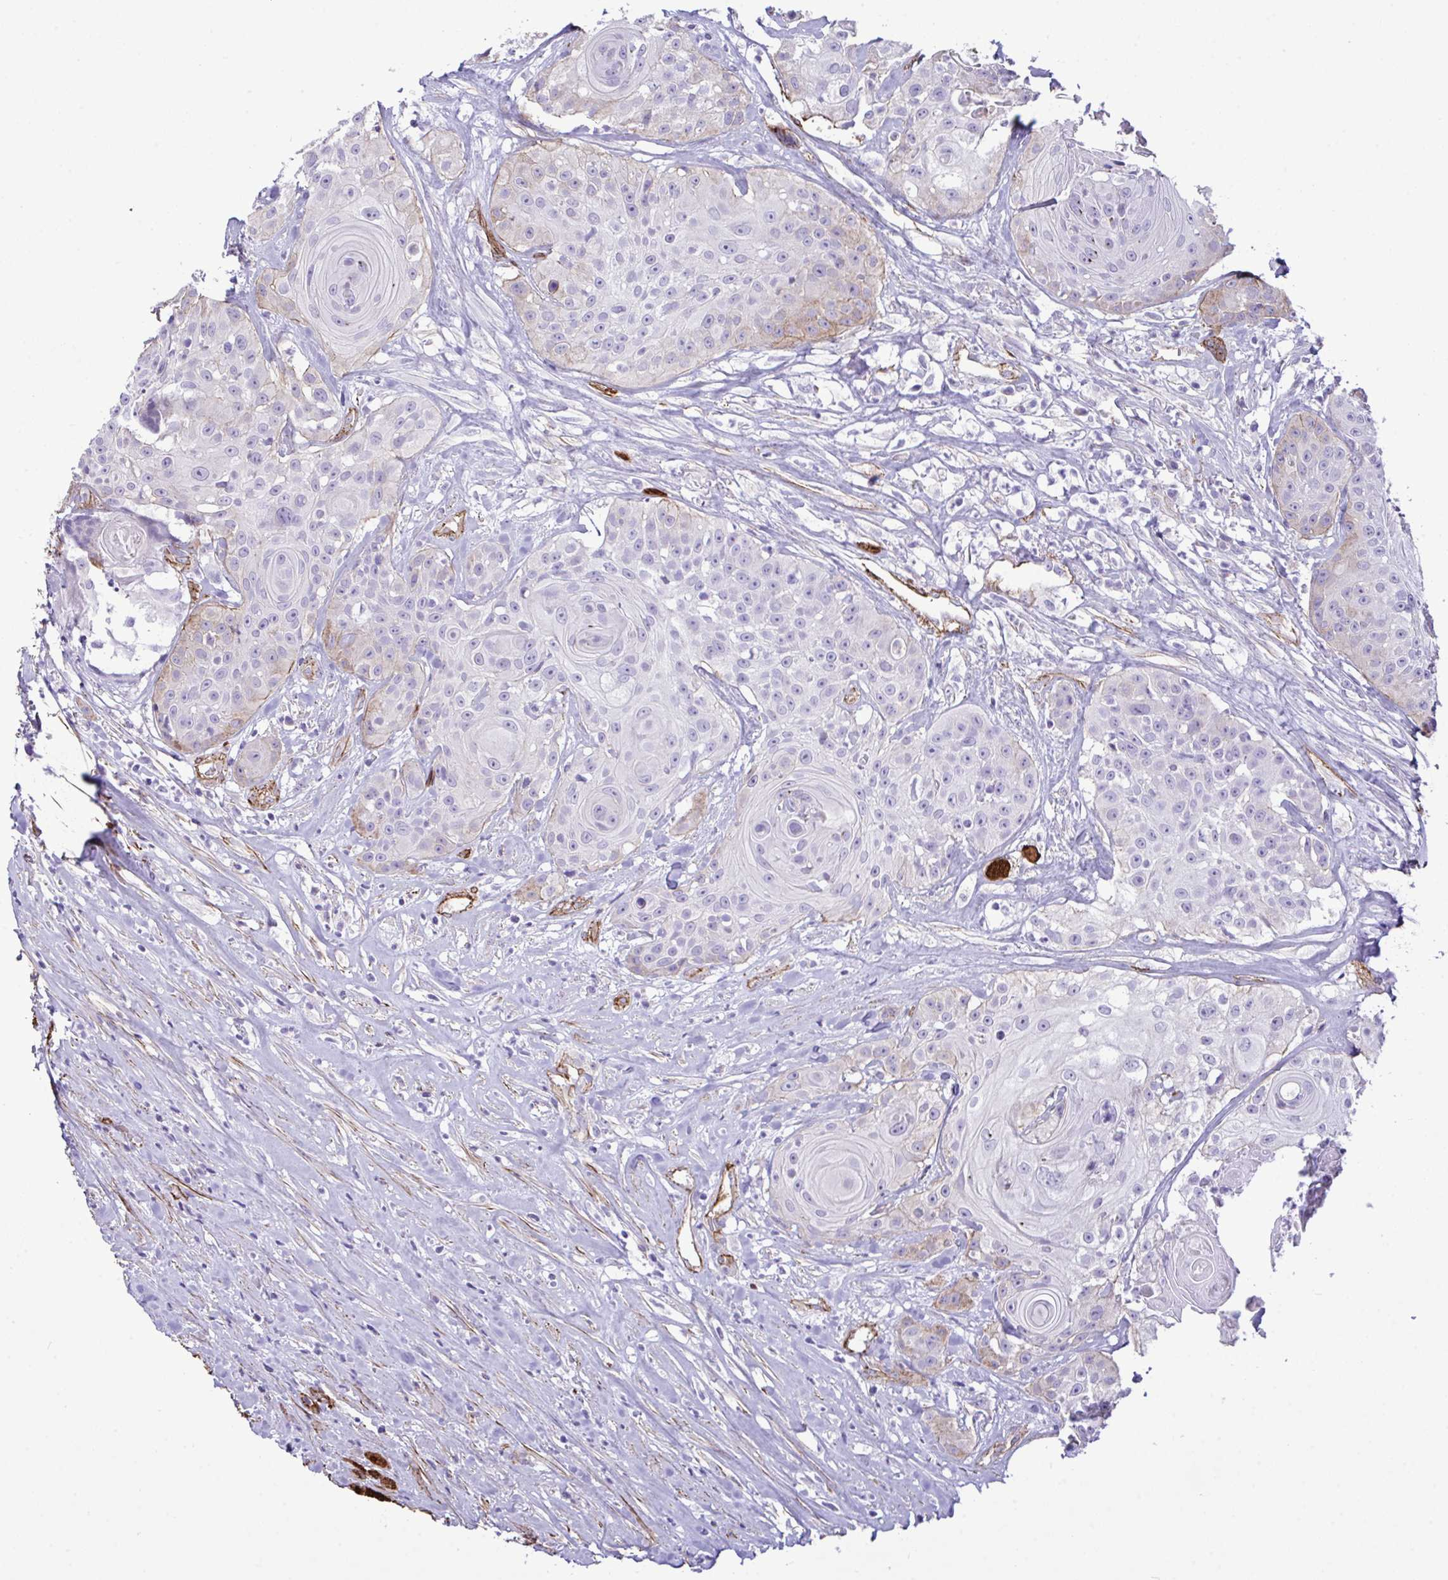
{"staining": {"intensity": "weak", "quantity": "<25%", "location": "cytoplasmic/membranous"}, "tissue": "head and neck cancer", "cell_type": "Tumor cells", "image_type": "cancer", "snomed": [{"axis": "morphology", "description": "Squamous cell carcinoma, NOS"}, {"axis": "topography", "description": "Head-Neck"}], "caption": "Immunohistochemical staining of squamous cell carcinoma (head and neck) displays no significant expression in tumor cells. The staining was performed using DAB to visualize the protein expression in brown, while the nuclei were stained in blue with hematoxylin (Magnification: 20x).", "gene": "SYNPO2L", "patient": {"sex": "male", "age": 83}}